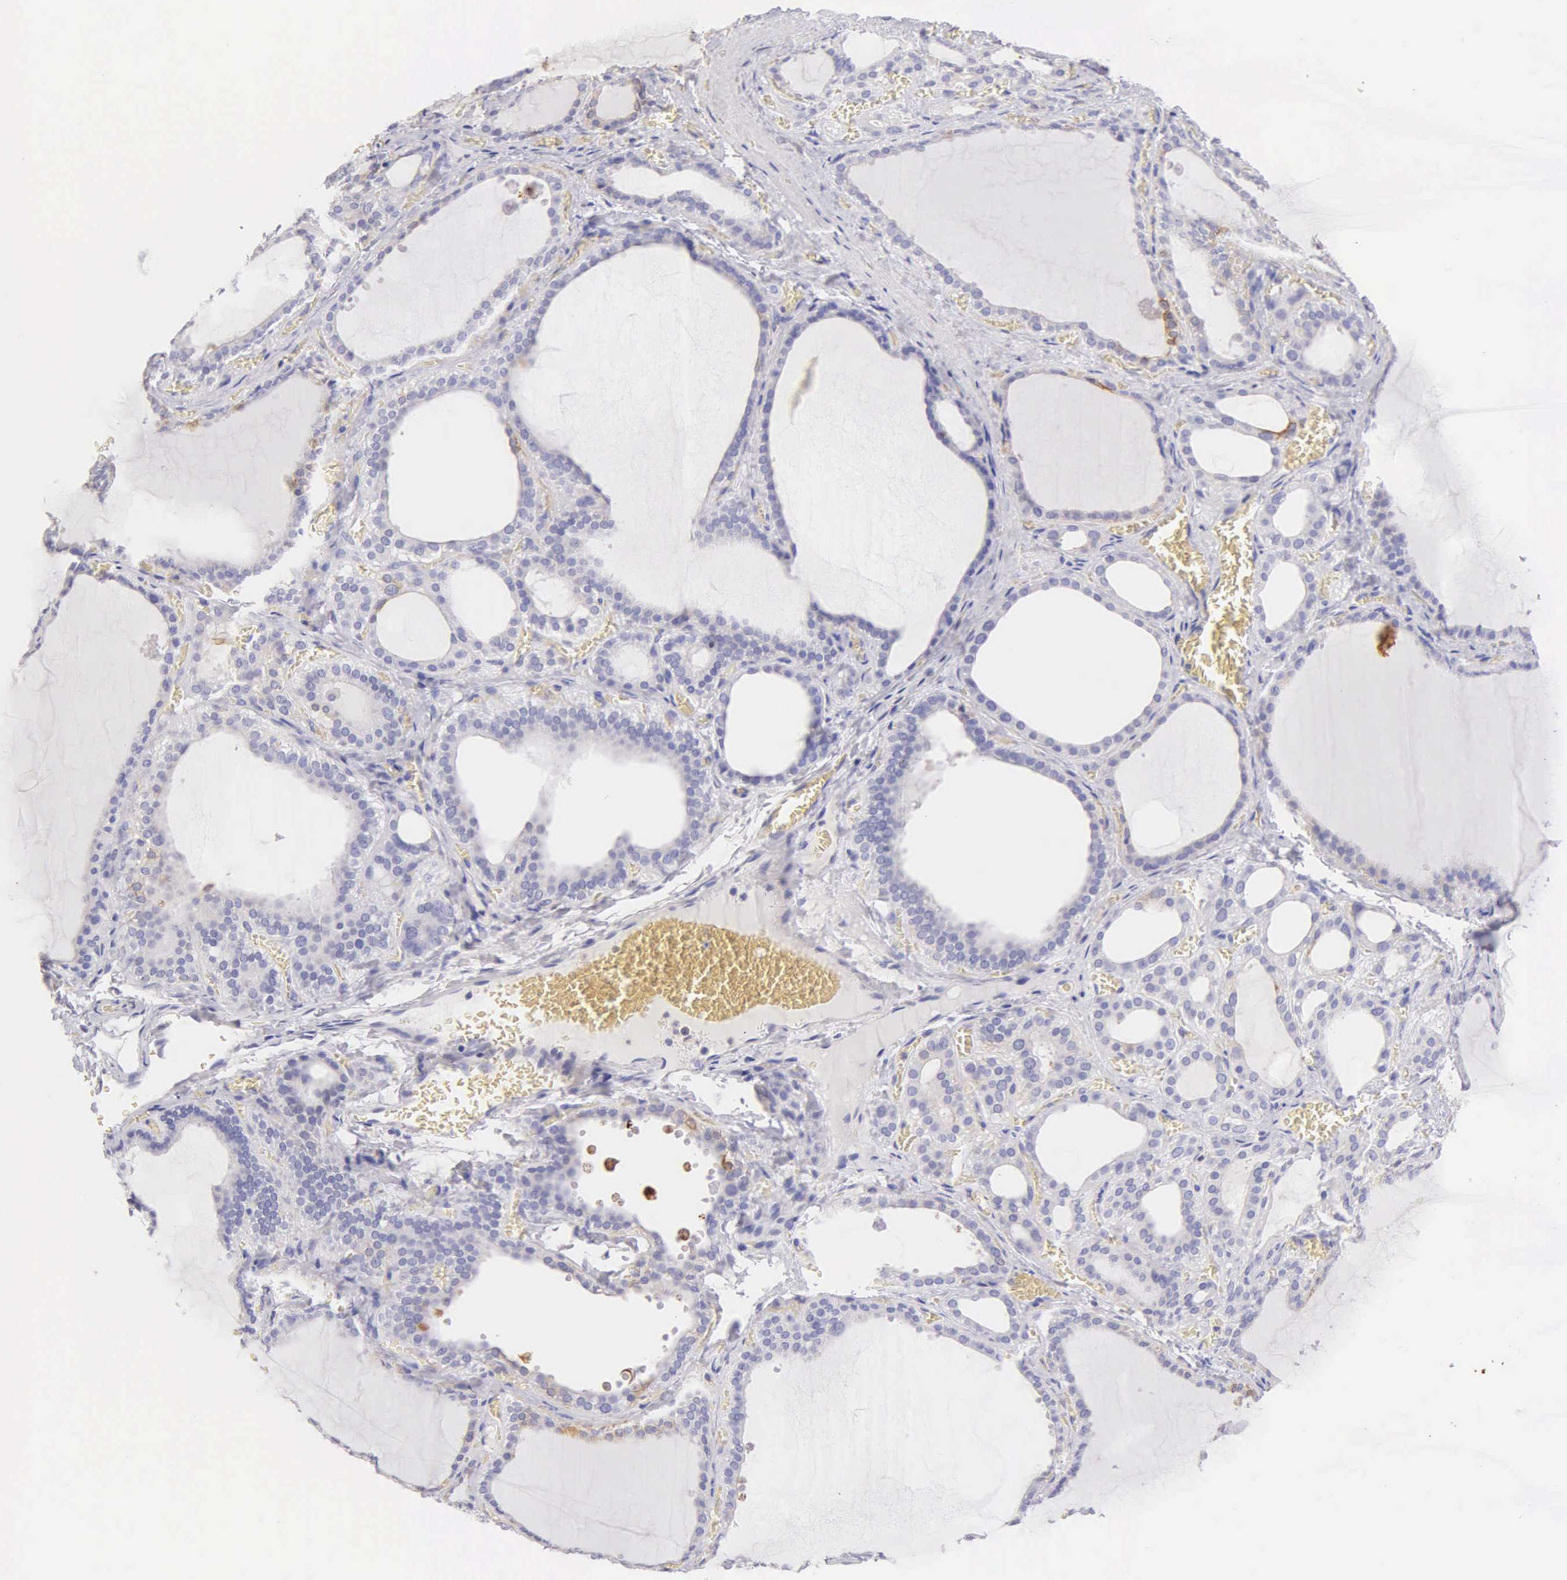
{"staining": {"intensity": "weak", "quantity": "<25%", "location": "cytoplasmic/membranous"}, "tissue": "thyroid gland", "cell_type": "Glandular cells", "image_type": "normal", "snomed": [{"axis": "morphology", "description": "Normal tissue, NOS"}, {"axis": "topography", "description": "Thyroid gland"}], "caption": "This is an immunohistochemistry photomicrograph of normal human thyroid gland. There is no positivity in glandular cells.", "gene": "KRT14", "patient": {"sex": "female", "age": 55}}